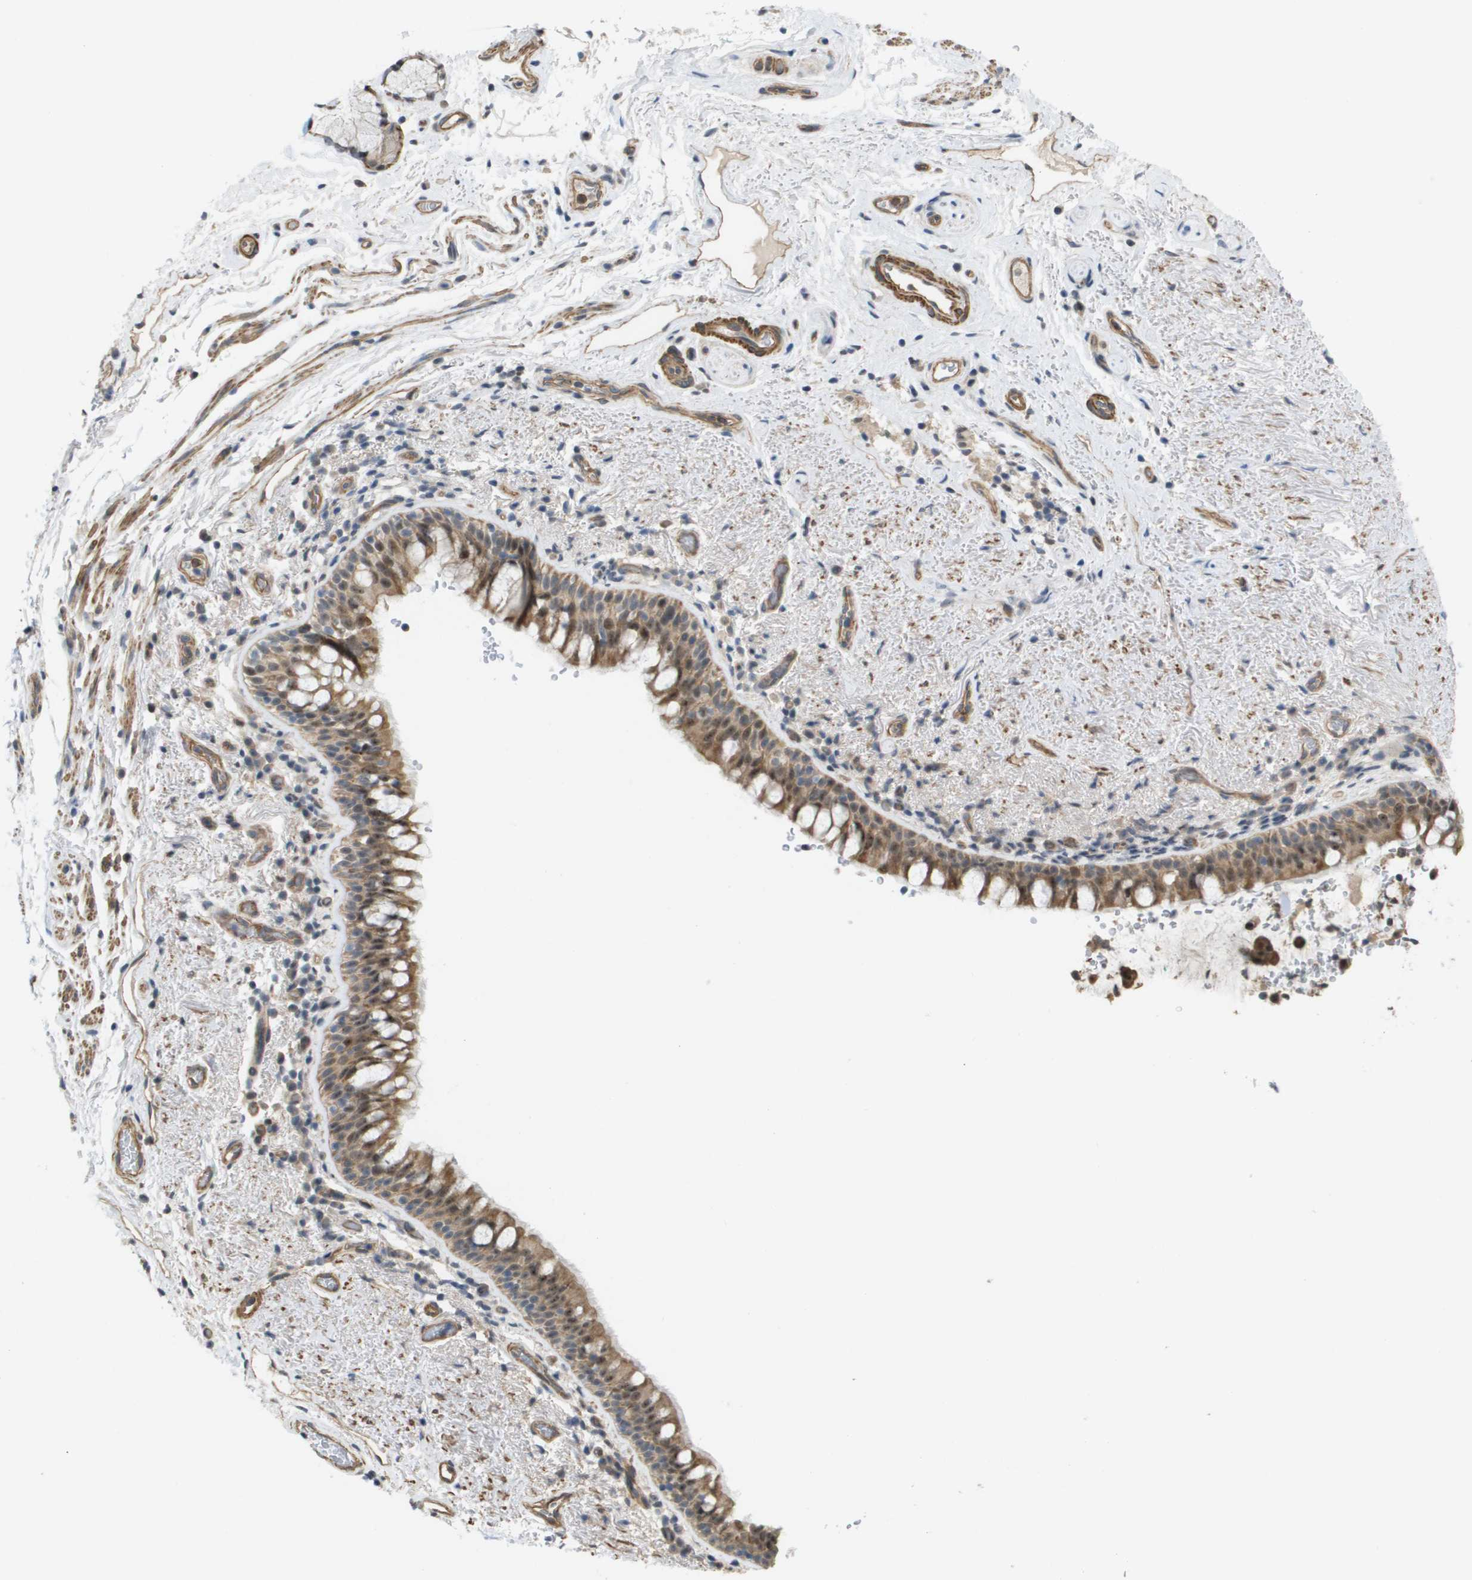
{"staining": {"intensity": "moderate", "quantity": ">75%", "location": "cytoplasmic/membranous,nuclear"}, "tissue": "bronchus", "cell_type": "Respiratory epithelial cells", "image_type": "normal", "snomed": [{"axis": "morphology", "description": "Normal tissue, NOS"}, {"axis": "morphology", "description": "Inflammation, NOS"}, {"axis": "topography", "description": "Cartilage tissue"}, {"axis": "topography", "description": "Bronchus"}], "caption": "Immunohistochemical staining of unremarkable bronchus demonstrates medium levels of moderate cytoplasmic/membranous,nuclear staining in approximately >75% of respiratory epithelial cells.", "gene": "RNF112", "patient": {"sex": "male", "age": 77}}